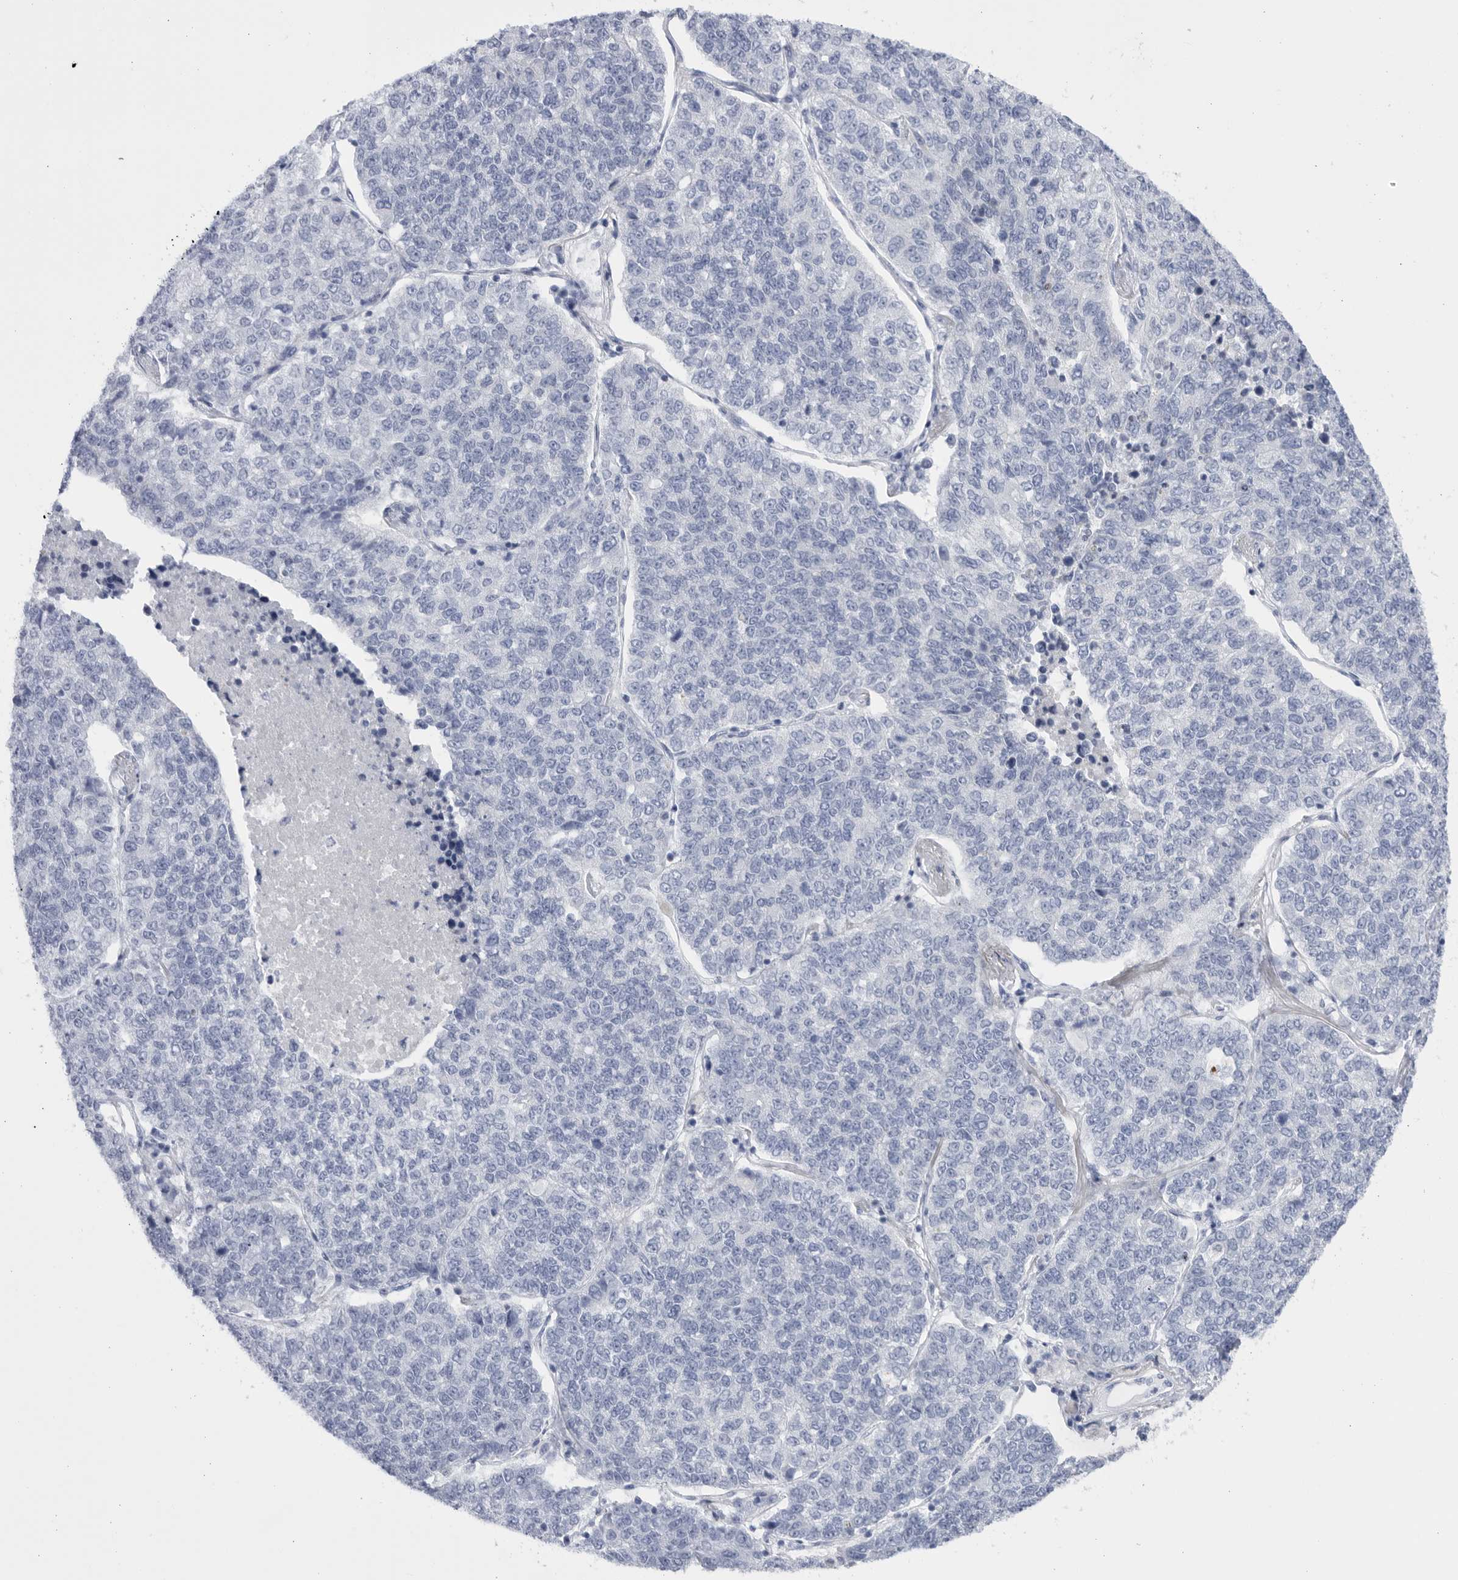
{"staining": {"intensity": "negative", "quantity": "none", "location": "none"}, "tissue": "lung cancer", "cell_type": "Tumor cells", "image_type": "cancer", "snomed": [{"axis": "morphology", "description": "Adenocarcinoma, NOS"}, {"axis": "topography", "description": "Lung"}], "caption": "Tumor cells are negative for protein expression in human adenocarcinoma (lung).", "gene": "CCDC181", "patient": {"sex": "male", "age": 49}}